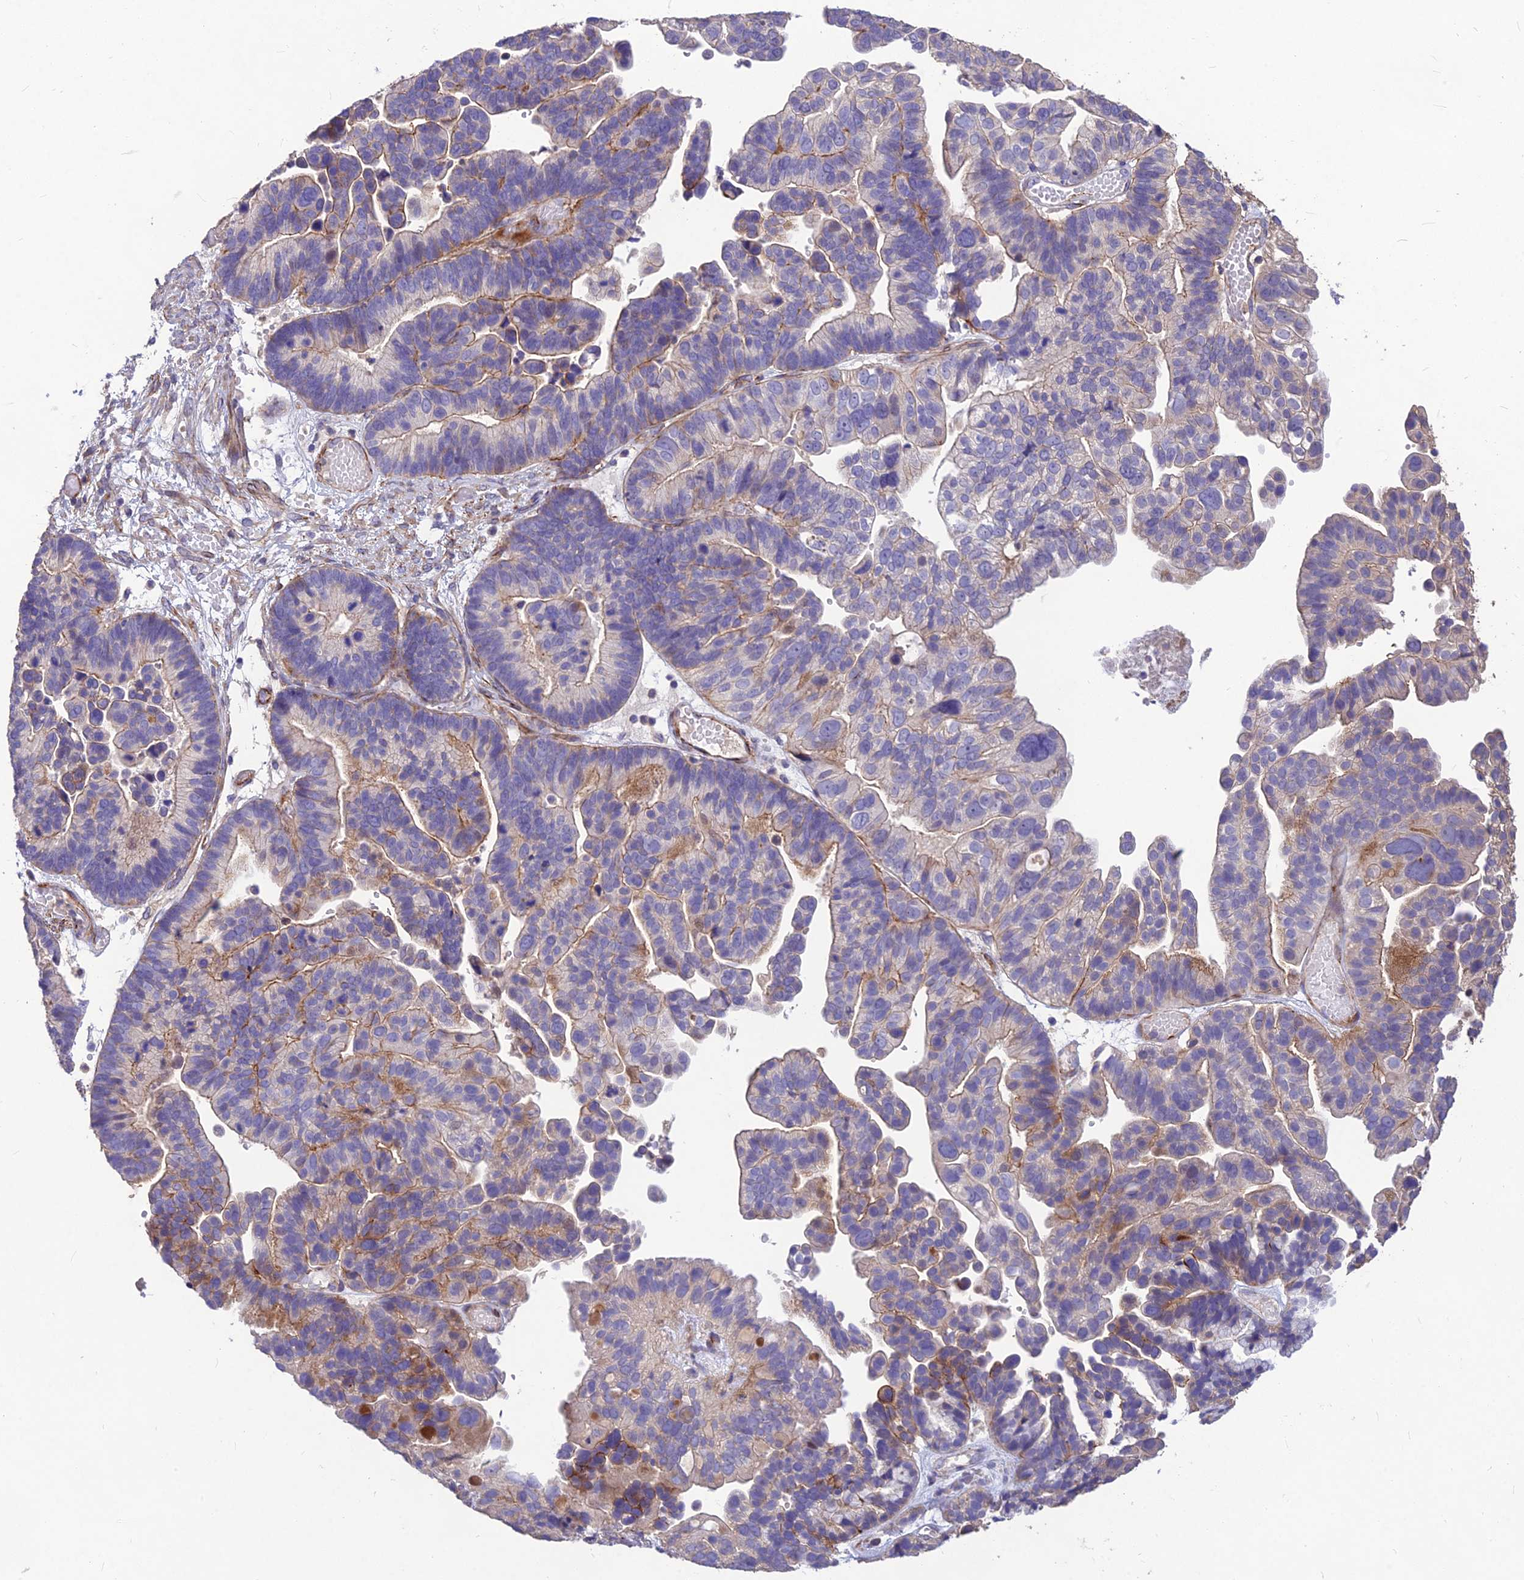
{"staining": {"intensity": "moderate", "quantity": "25%-75%", "location": "cytoplasmic/membranous"}, "tissue": "ovarian cancer", "cell_type": "Tumor cells", "image_type": "cancer", "snomed": [{"axis": "morphology", "description": "Cystadenocarcinoma, serous, NOS"}, {"axis": "topography", "description": "Ovary"}], "caption": "Moderate cytoplasmic/membranous staining is present in approximately 25%-75% of tumor cells in ovarian cancer (serous cystadenocarcinoma).", "gene": "CLUH", "patient": {"sex": "female", "age": 56}}